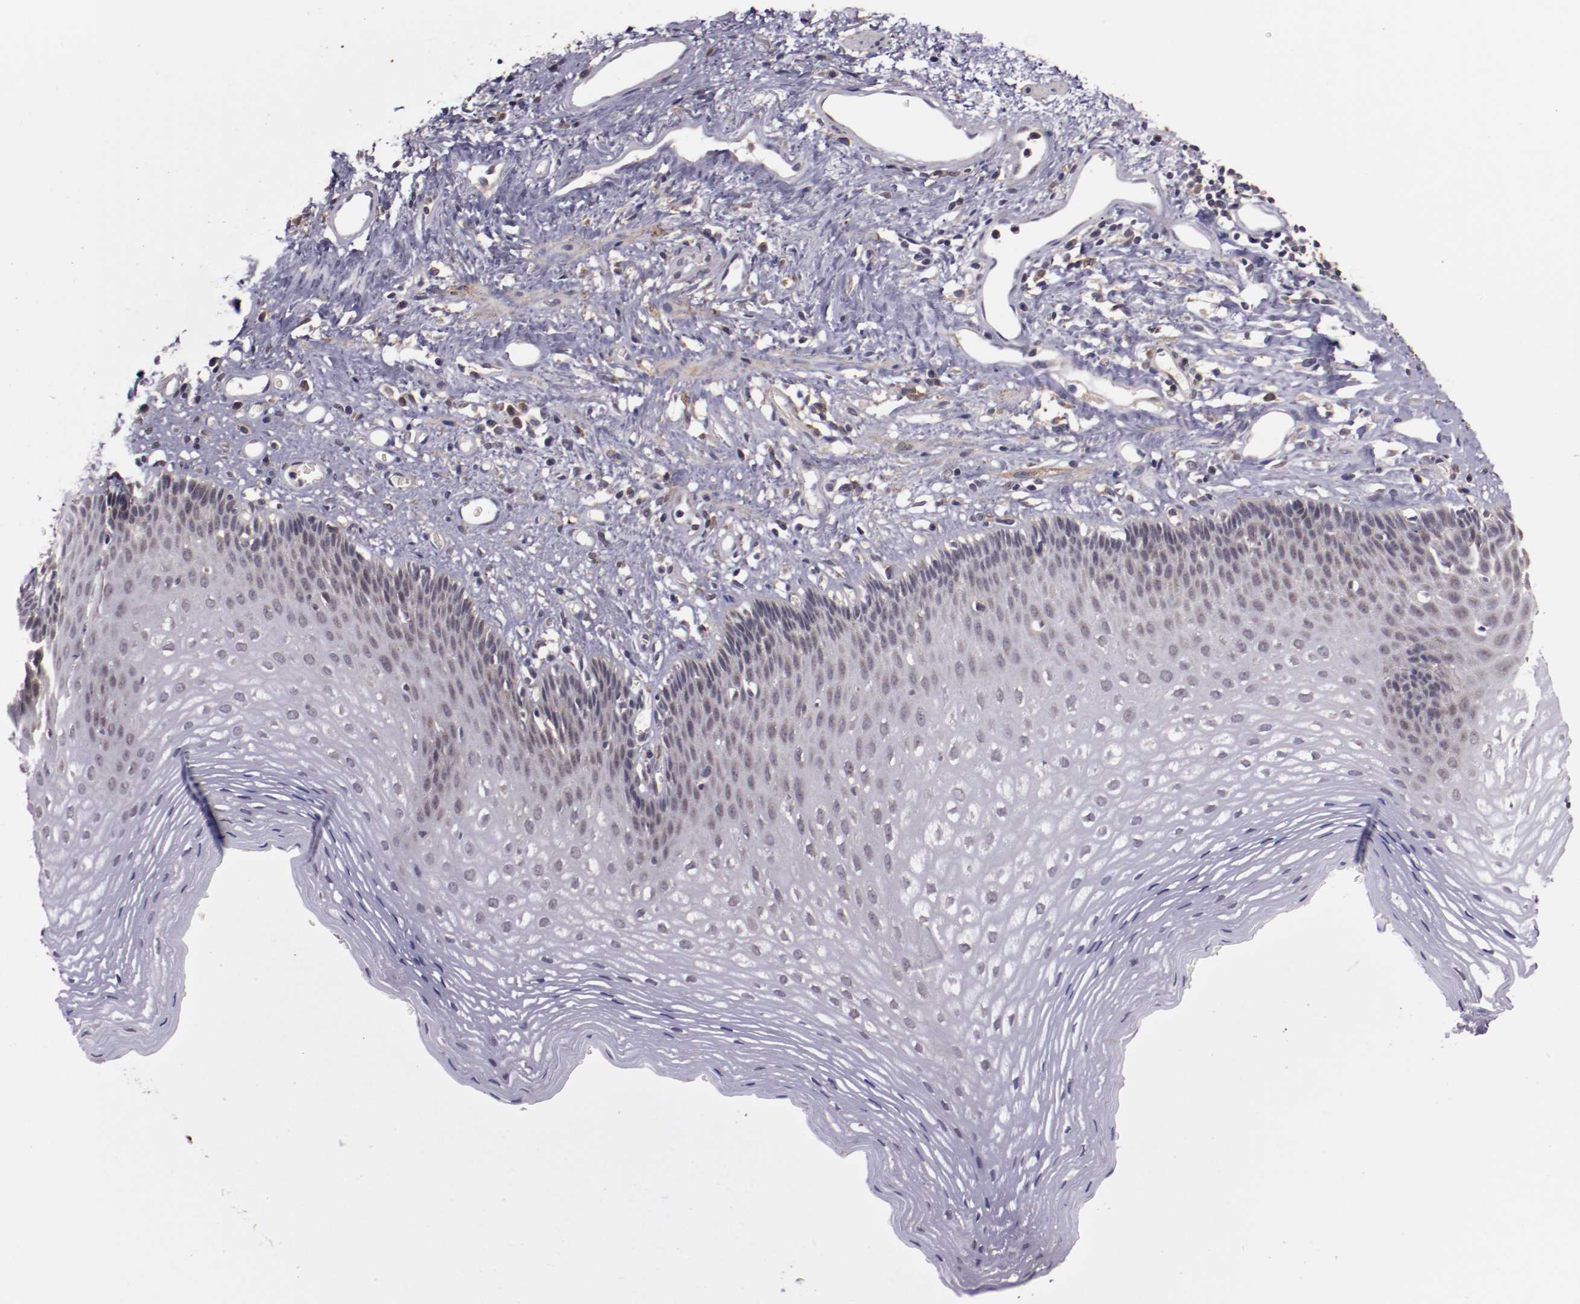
{"staining": {"intensity": "moderate", "quantity": ">75%", "location": "cytoplasmic/membranous,nuclear"}, "tissue": "esophagus", "cell_type": "Squamous epithelial cells", "image_type": "normal", "snomed": [{"axis": "morphology", "description": "Normal tissue, NOS"}, {"axis": "topography", "description": "Esophagus"}], "caption": "This histopathology image demonstrates immunohistochemistry (IHC) staining of benign human esophagus, with medium moderate cytoplasmic/membranous,nuclear expression in about >75% of squamous epithelial cells.", "gene": "FTSJ1", "patient": {"sex": "female", "age": 70}}